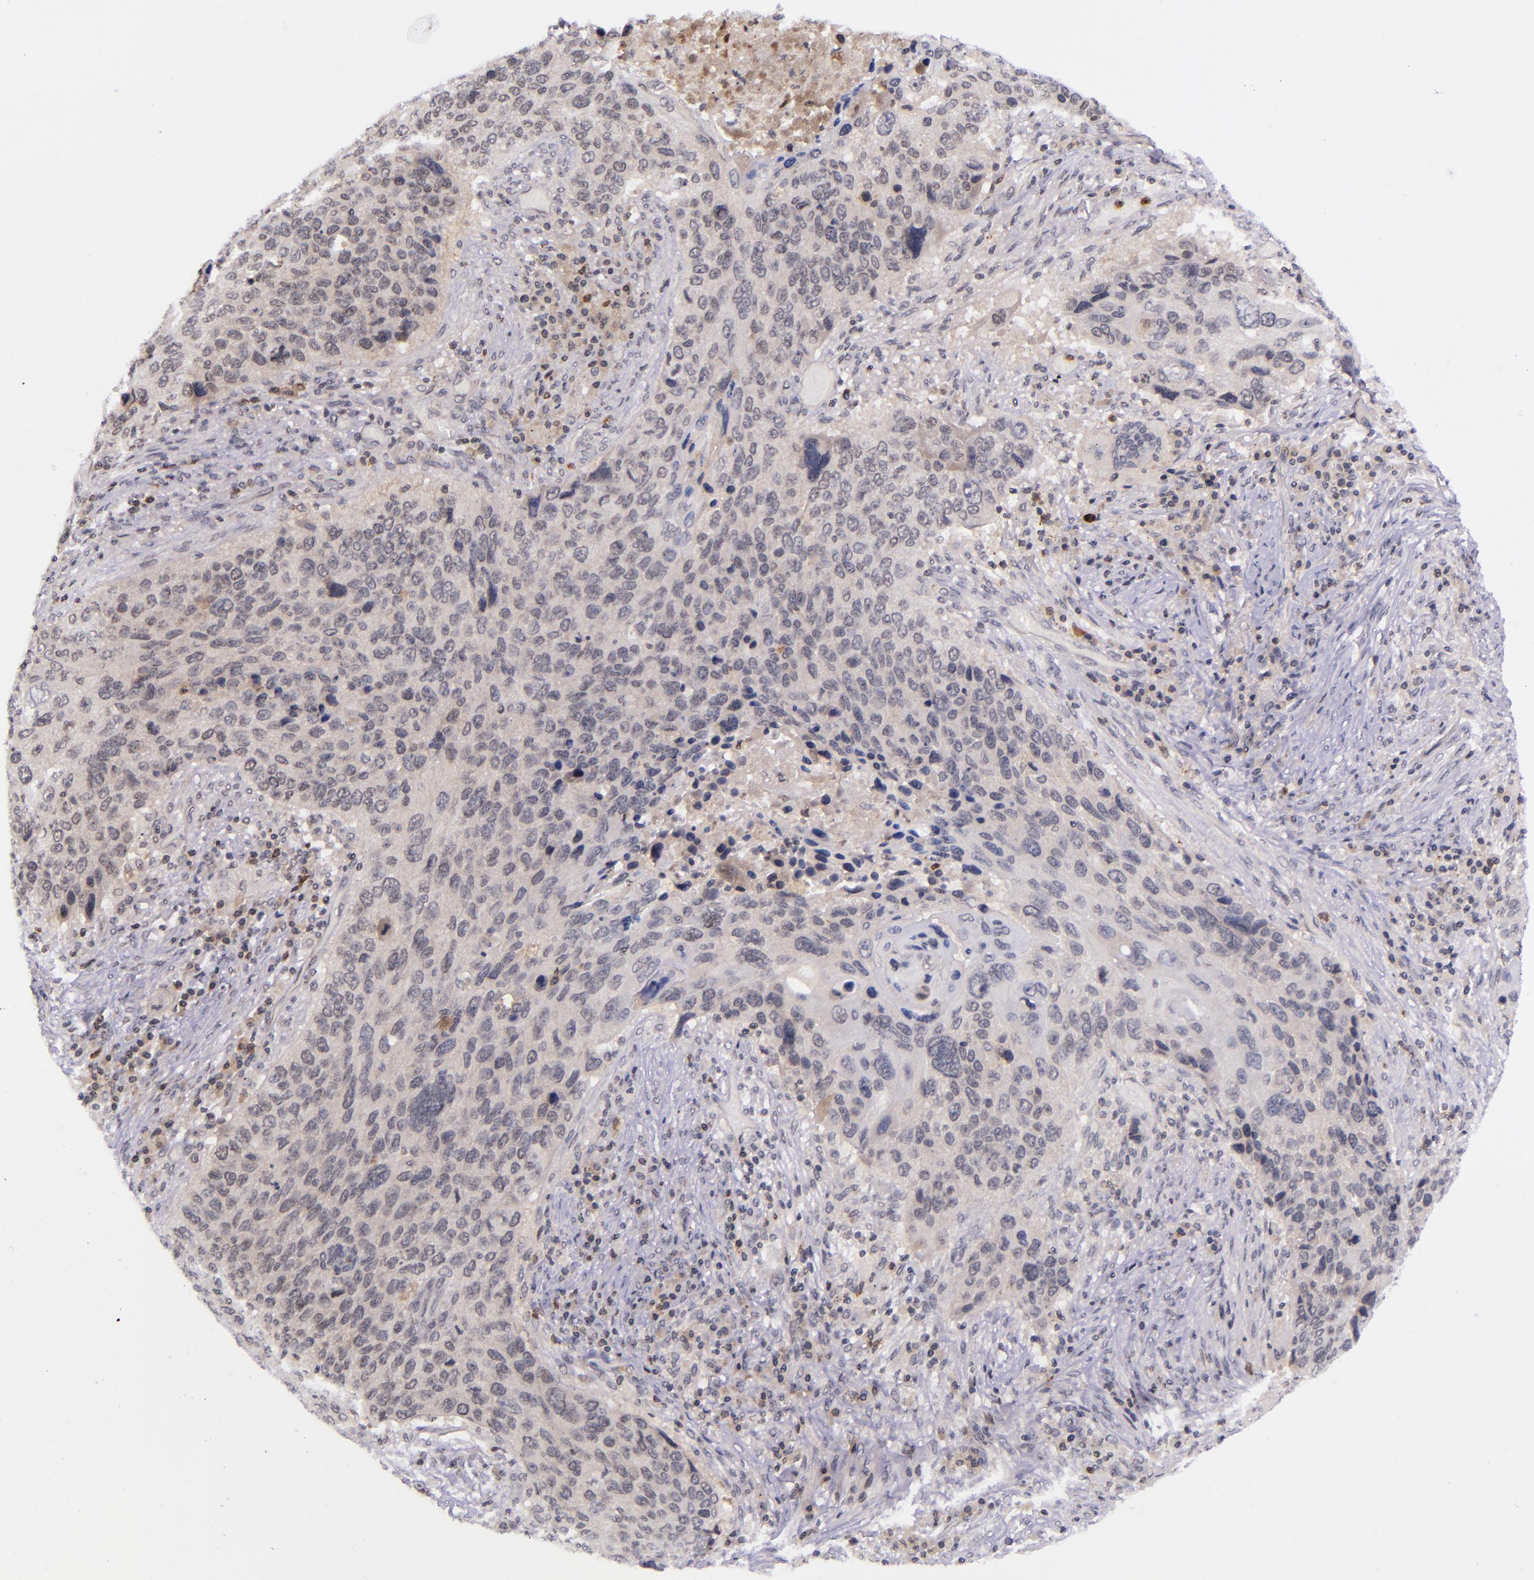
{"staining": {"intensity": "negative", "quantity": "none", "location": "none"}, "tissue": "lung cancer", "cell_type": "Tumor cells", "image_type": "cancer", "snomed": [{"axis": "morphology", "description": "Squamous cell carcinoma, NOS"}, {"axis": "topography", "description": "Lung"}], "caption": "Human lung squamous cell carcinoma stained for a protein using IHC shows no expression in tumor cells.", "gene": "SELL", "patient": {"sex": "male", "age": 68}}